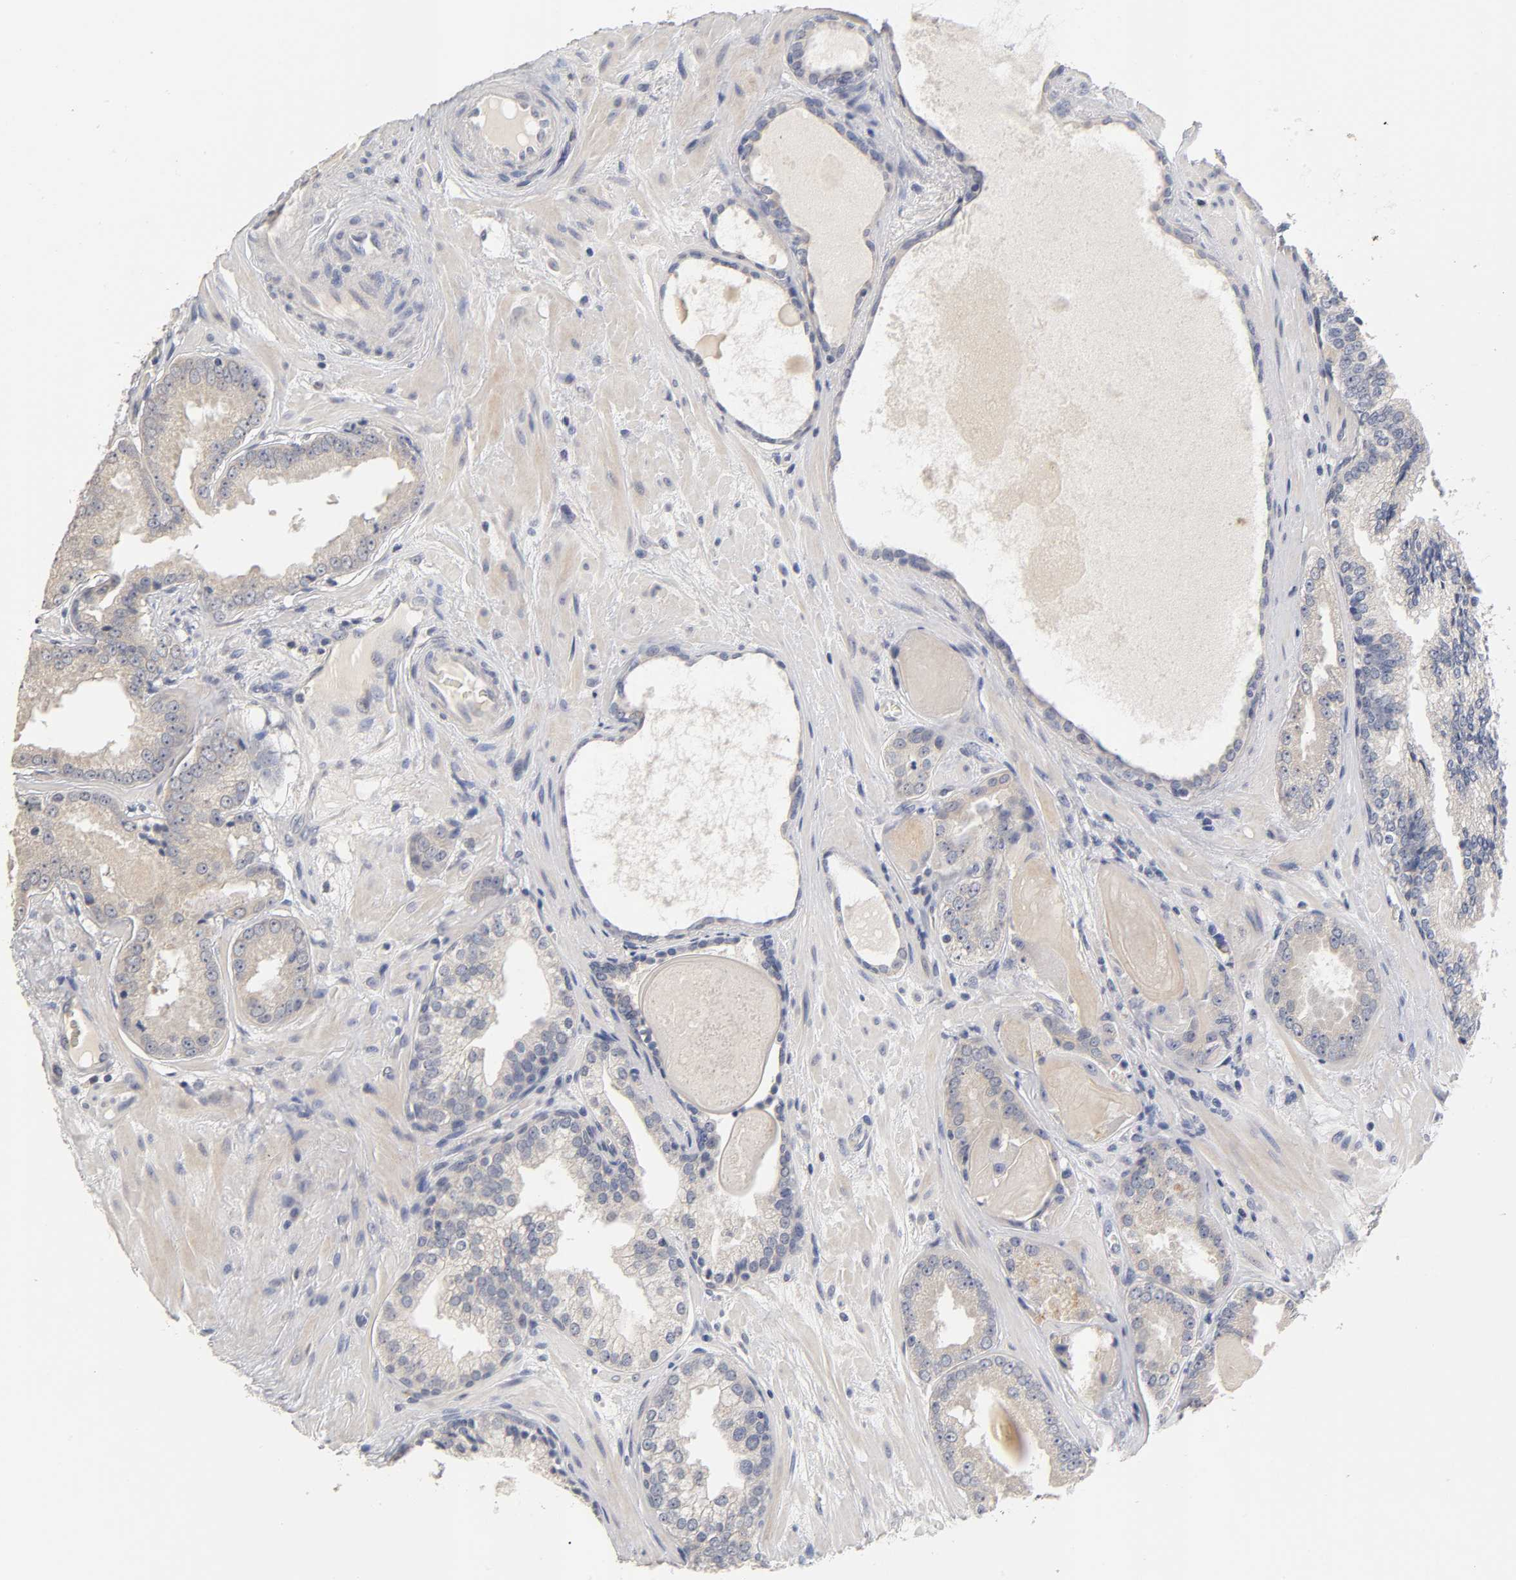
{"staining": {"intensity": "negative", "quantity": "none", "location": "none"}, "tissue": "prostate cancer", "cell_type": "Tumor cells", "image_type": "cancer", "snomed": [{"axis": "morphology", "description": "Adenocarcinoma, High grade"}, {"axis": "topography", "description": "Prostate"}], "caption": "The image demonstrates no staining of tumor cells in prostate cancer.", "gene": "OVOL1", "patient": {"sex": "male", "age": 68}}